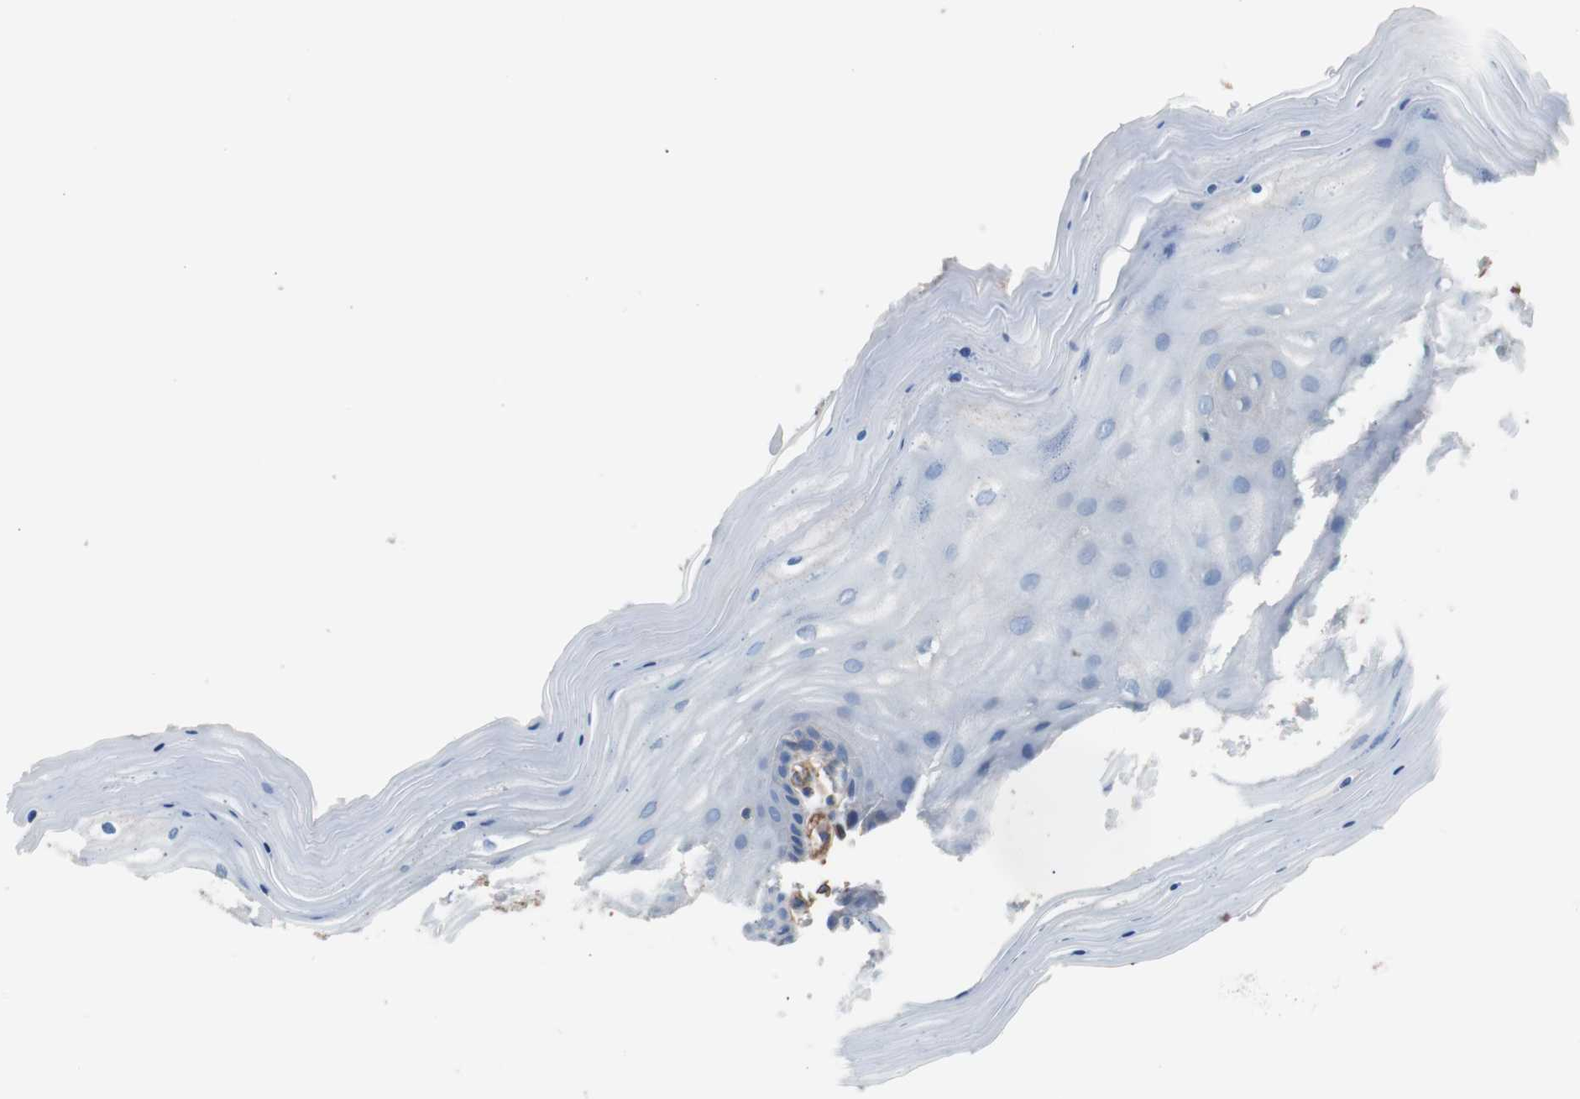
{"staining": {"intensity": "weak", "quantity": "25%-75%", "location": "cytoplasmic/membranous"}, "tissue": "cervix", "cell_type": "Glandular cells", "image_type": "normal", "snomed": [{"axis": "morphology", "description": "Normal tissue, NOS"}, {"axis": "topography", "description": "Cervix"}], "caption": "DAB immunohistochemical staining of normal human cervix reveals weak cytoplasmic/membranous protein staining in approximately 25%-75% of glandular cells. (DAB (3,3'-diaminobenzidine) IHC, brown staining for protein, blue staining for nuclei).", "gene": "CD81", "patient": {"sex": "female", "age": 55}}